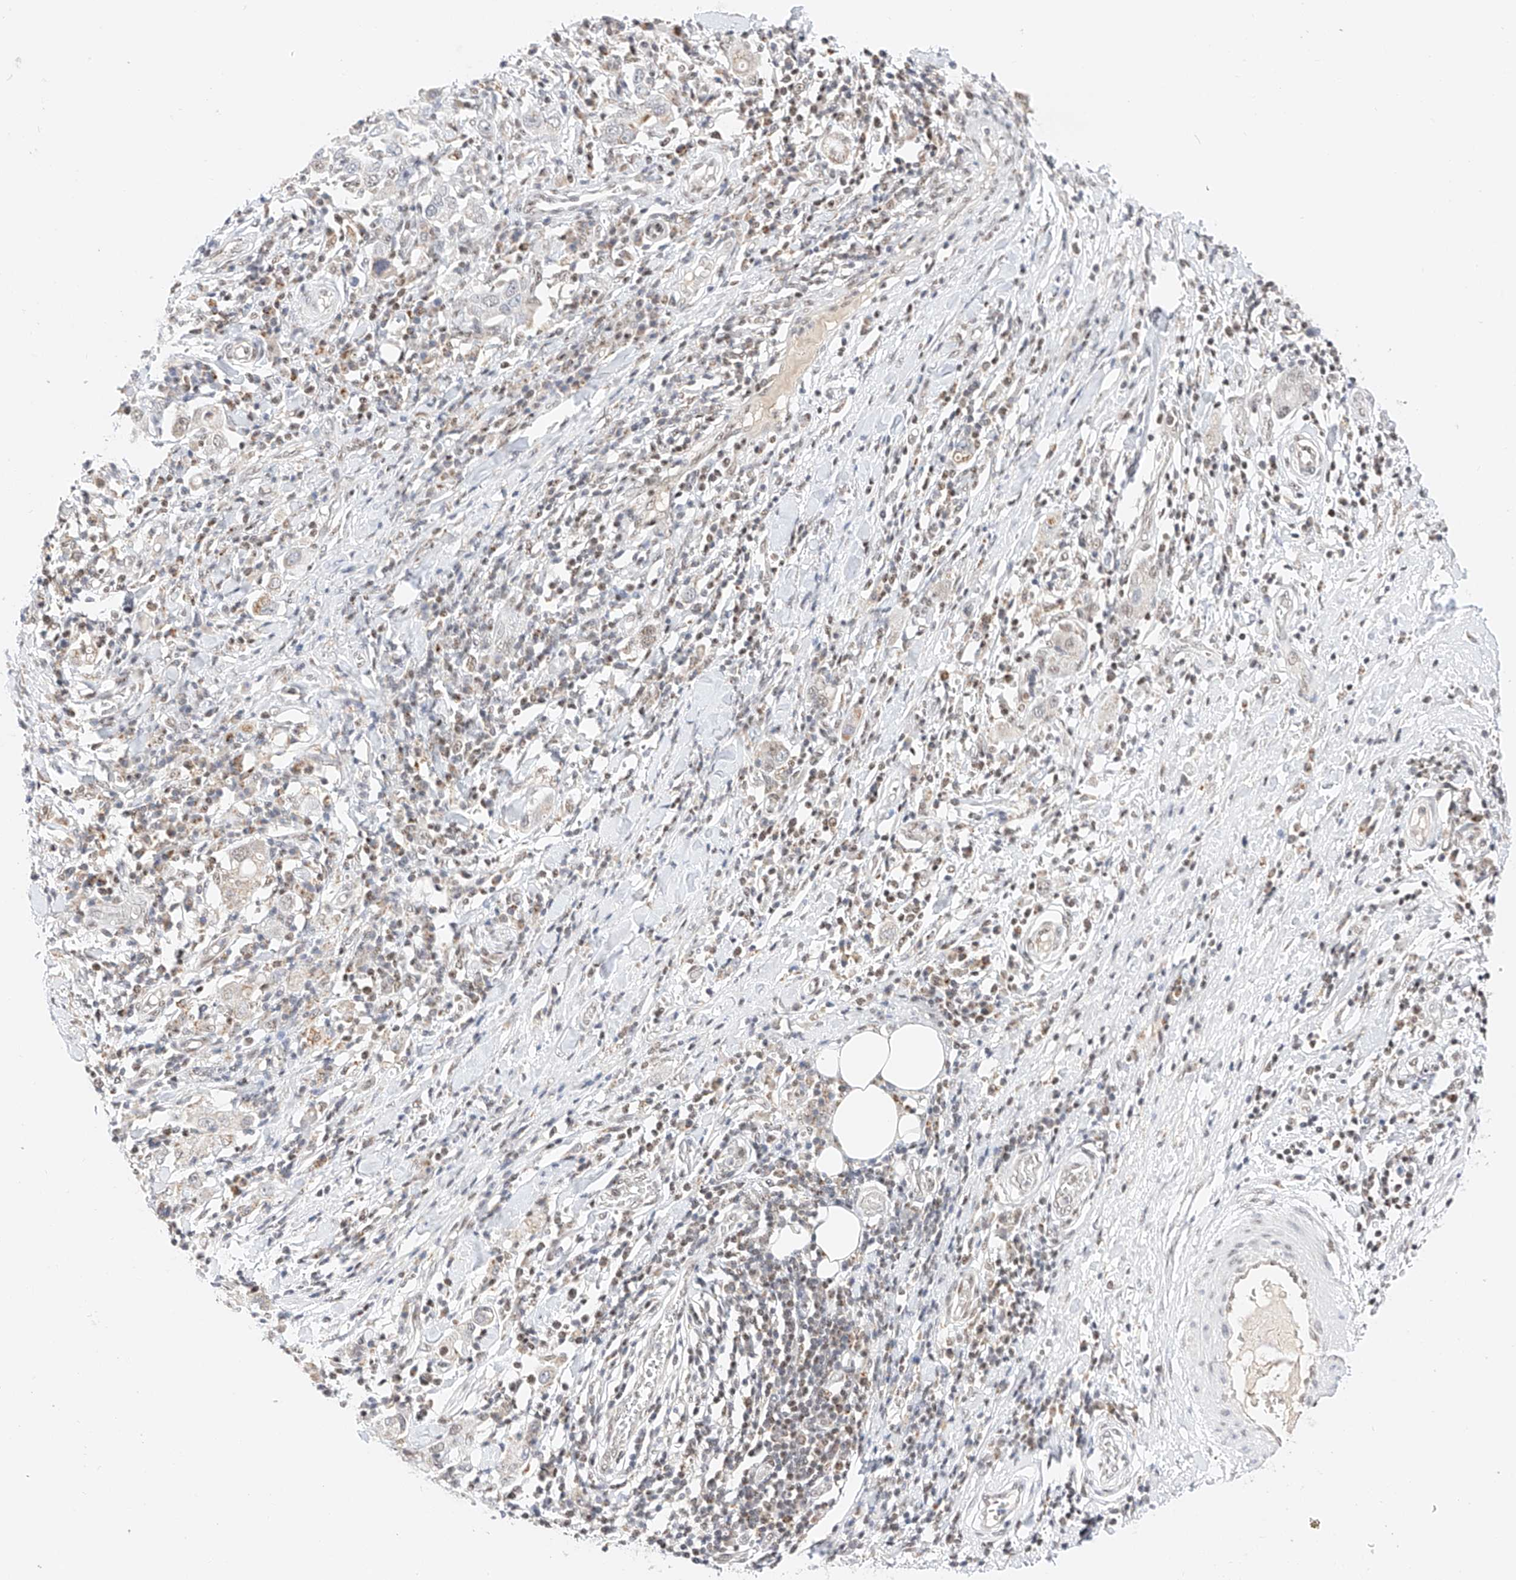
{"staining": {"intensity": "negative", "quantity": "none", "location": "none"}, "tissue": "stomach cancer", "cell_type": "Tumor cells", "image_type": "cancer", "snomed": [{"axis": "morphology", "description": "Adenocarcinoma, NOS"}, {"axis": "topography", "description": "Stomach, upper"}], "caption": "Immunohistochemistry histopathology image of stomach adenocarcinoma stained for a protein (brown), which demonstrates no staining in tumor cells.", "gene": "NRF1", "patient": {"sex": "male", "age": 62}}